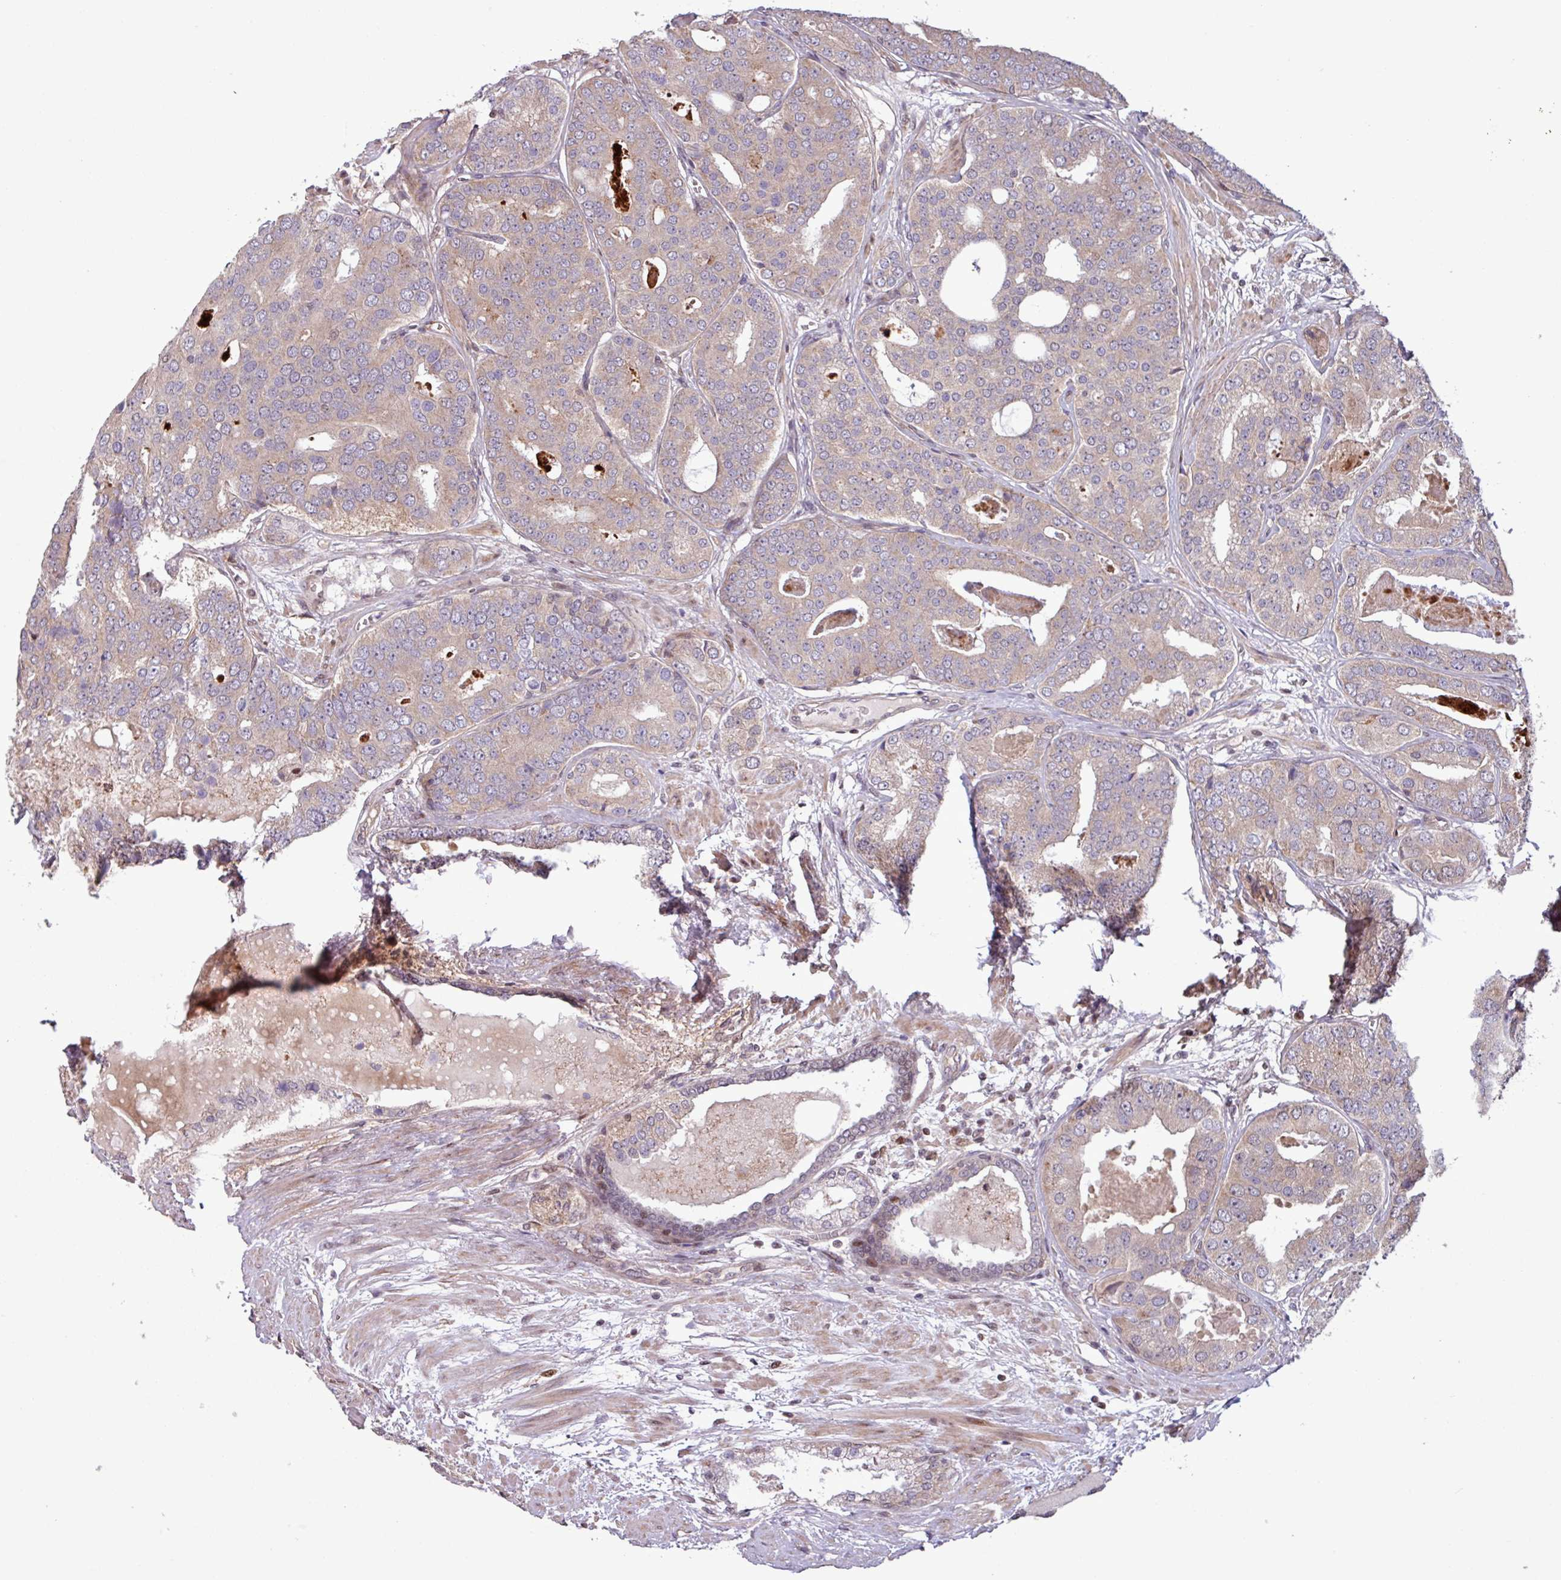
{"staining": {"intensity": "weak", "quantity": ">75%", "location": "cytoplasmic/membranous"}, "tissue": "prostate cancer", "cell_type": "Tumor cells", "image_type": "cancer", "snomed": [{"axis": "morphology", "description": "Adenocarcinoma, High grade"}, {"axis": "topography", "description": "Prostate"}], "caption": "A high-resolution histopathology image shows immunohistochemistry staining of prostate adenocarcinoma (high-grade), which demonstrates weak cytoplasmic/membranous expression in approximately >75% of tumor cells.", "gene": "PDPR", "patient": {"sex": "male", "age": 71}}